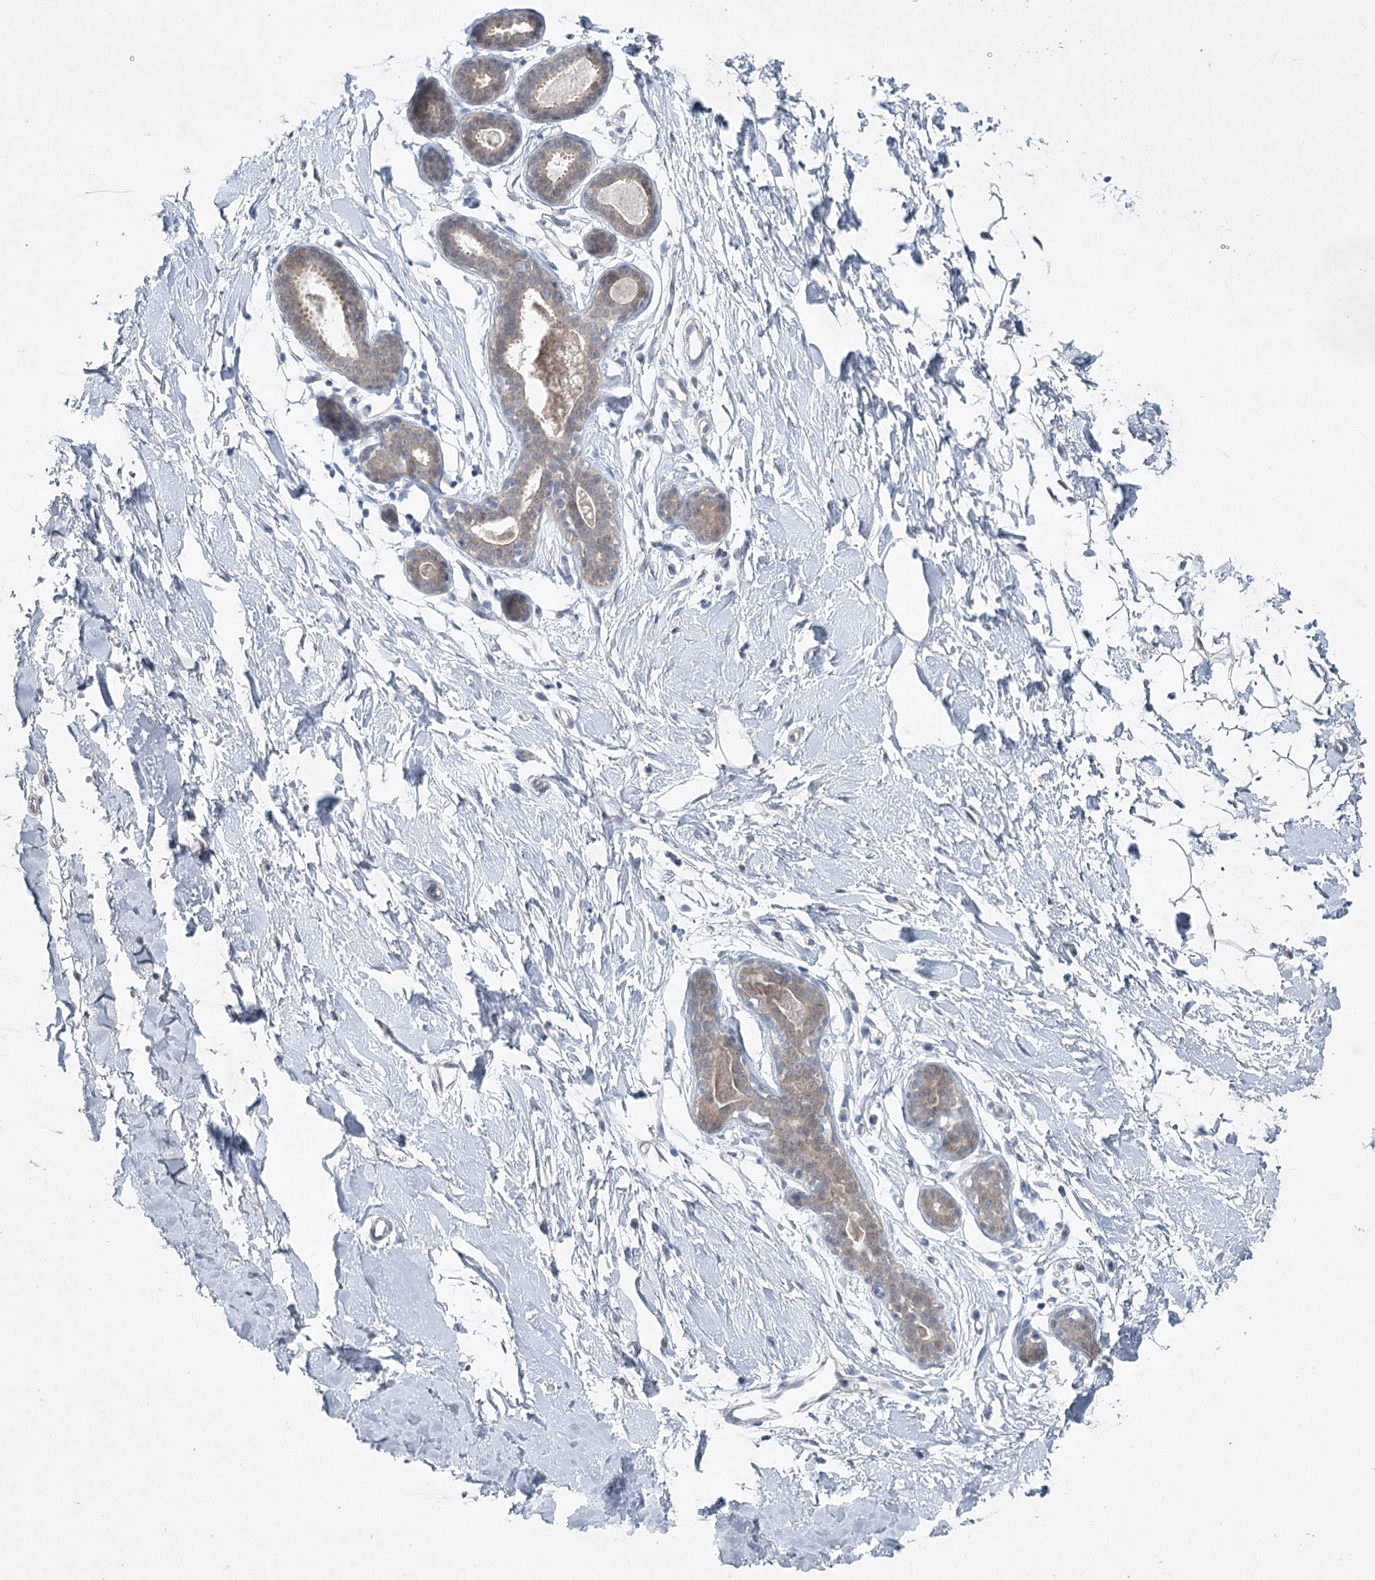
{"staining": {"intensity": "negative", "quantity": "none", "location": "none"}, "tissue": "adipose tissue", "cell_type": "Adipocytes", "image_type": "normal", "snomed": [{"axis": "morphology", "description": "Normal tissue, NOS"}, {"axis": "topography", "description": "Breast"}], "caption": "A histopathology image of adipose tissue stained for a protein shows no brown staining in adipocytes. (Brightfield microscopy of DAB IHC at high magnification).", "gene": "AAMDC", "patient": {"sex": "female", "age": 23}}